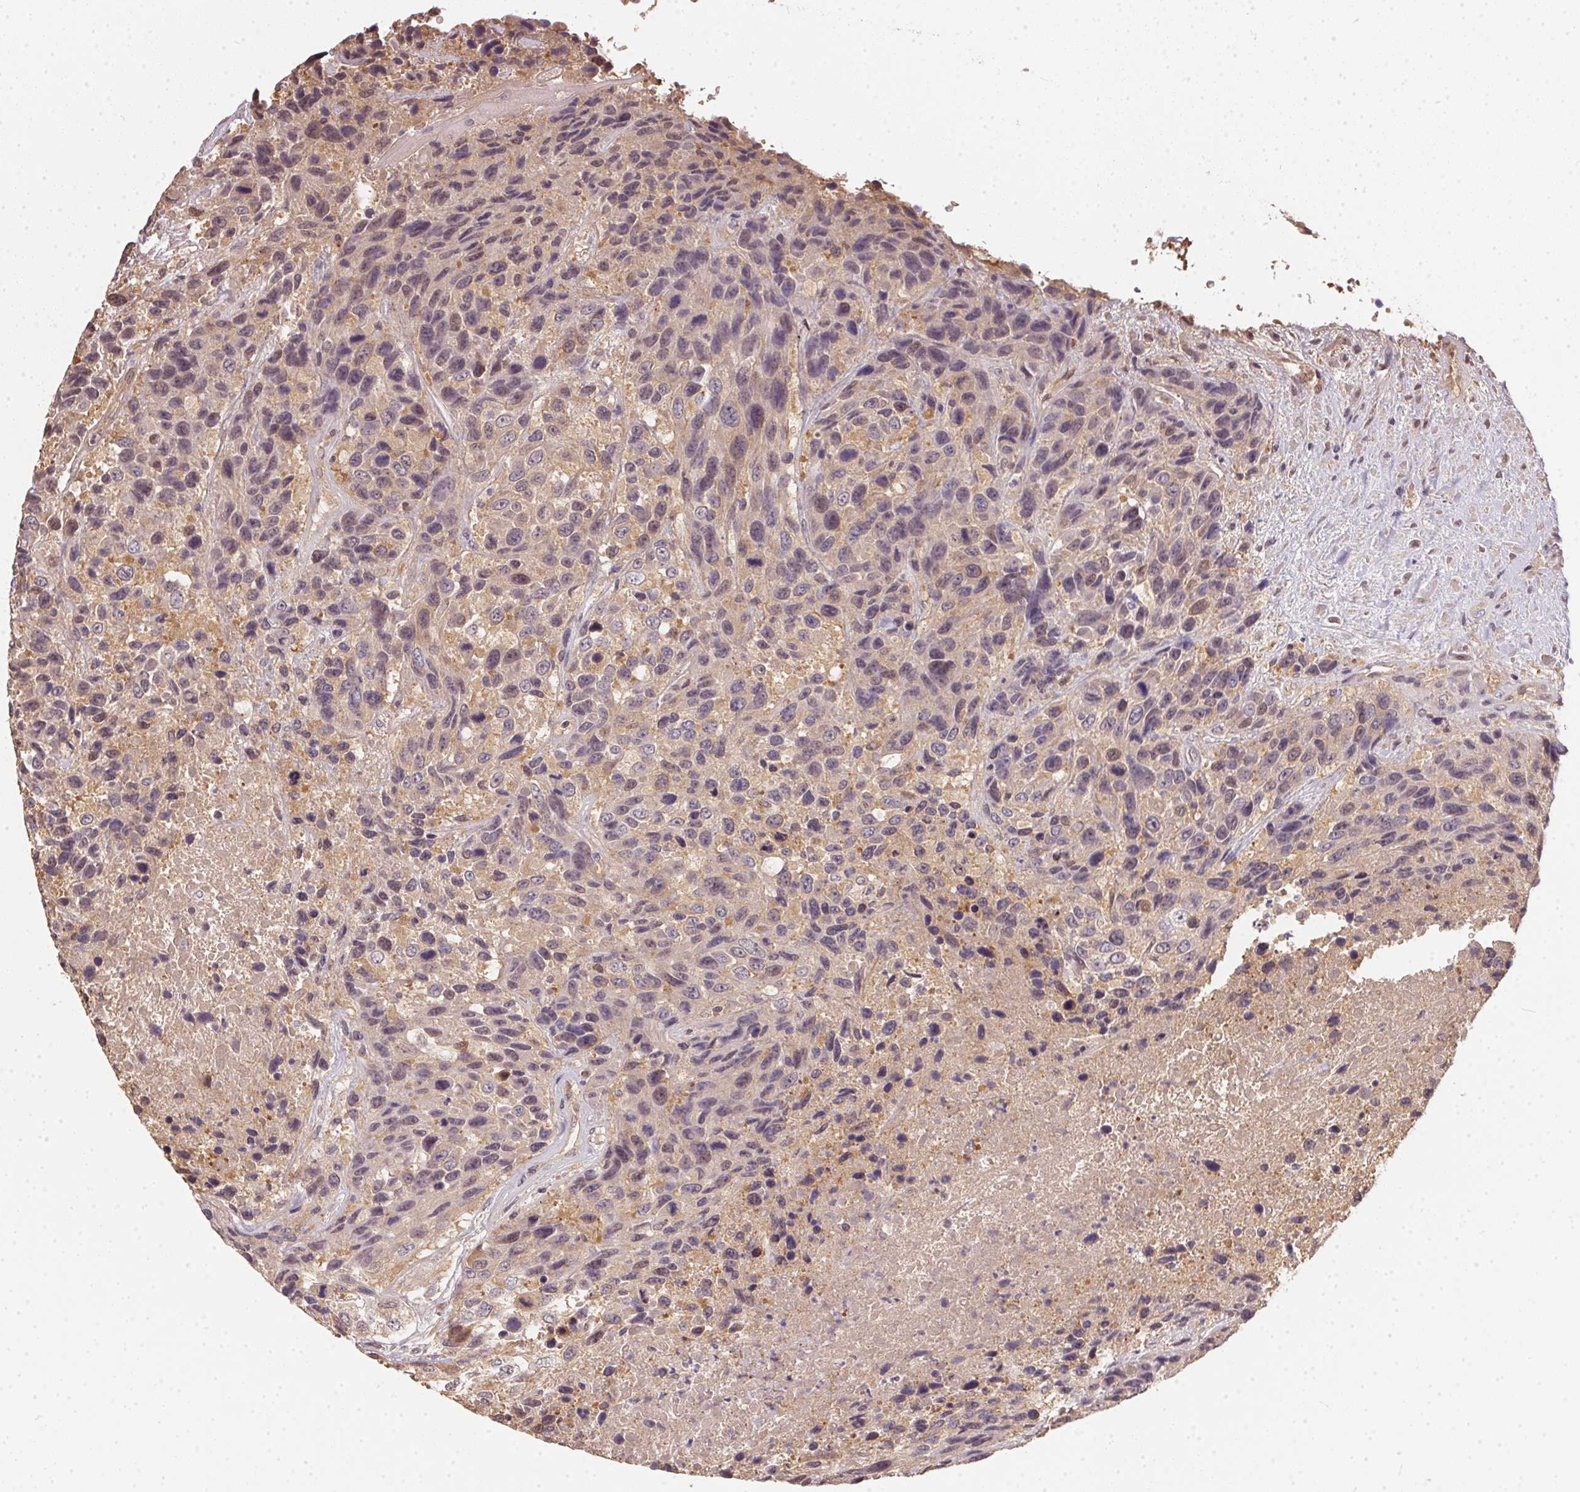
{"staining": {"intensity": "negative", "quantity": "none", "location": "none"}, "tissue": "urothelial cancer", "cell_type": "Tumor cells", "image_type": "cancer", "snomed": [{"axis": "morphology", "description": "Urothelial carcinoma, High grade"}, {"axis": "topography", "description": "Urinary bladder"}], "caption": "High-grade urothelial carcinoma was stained to show a protein in brown. There is no significant positivity in tumor cells. (Immunohistochemistry (ihc), brightfield microscopy, high magnification).", "gene": "BLMH", "patient": {"sex": "female", "age": 70}}